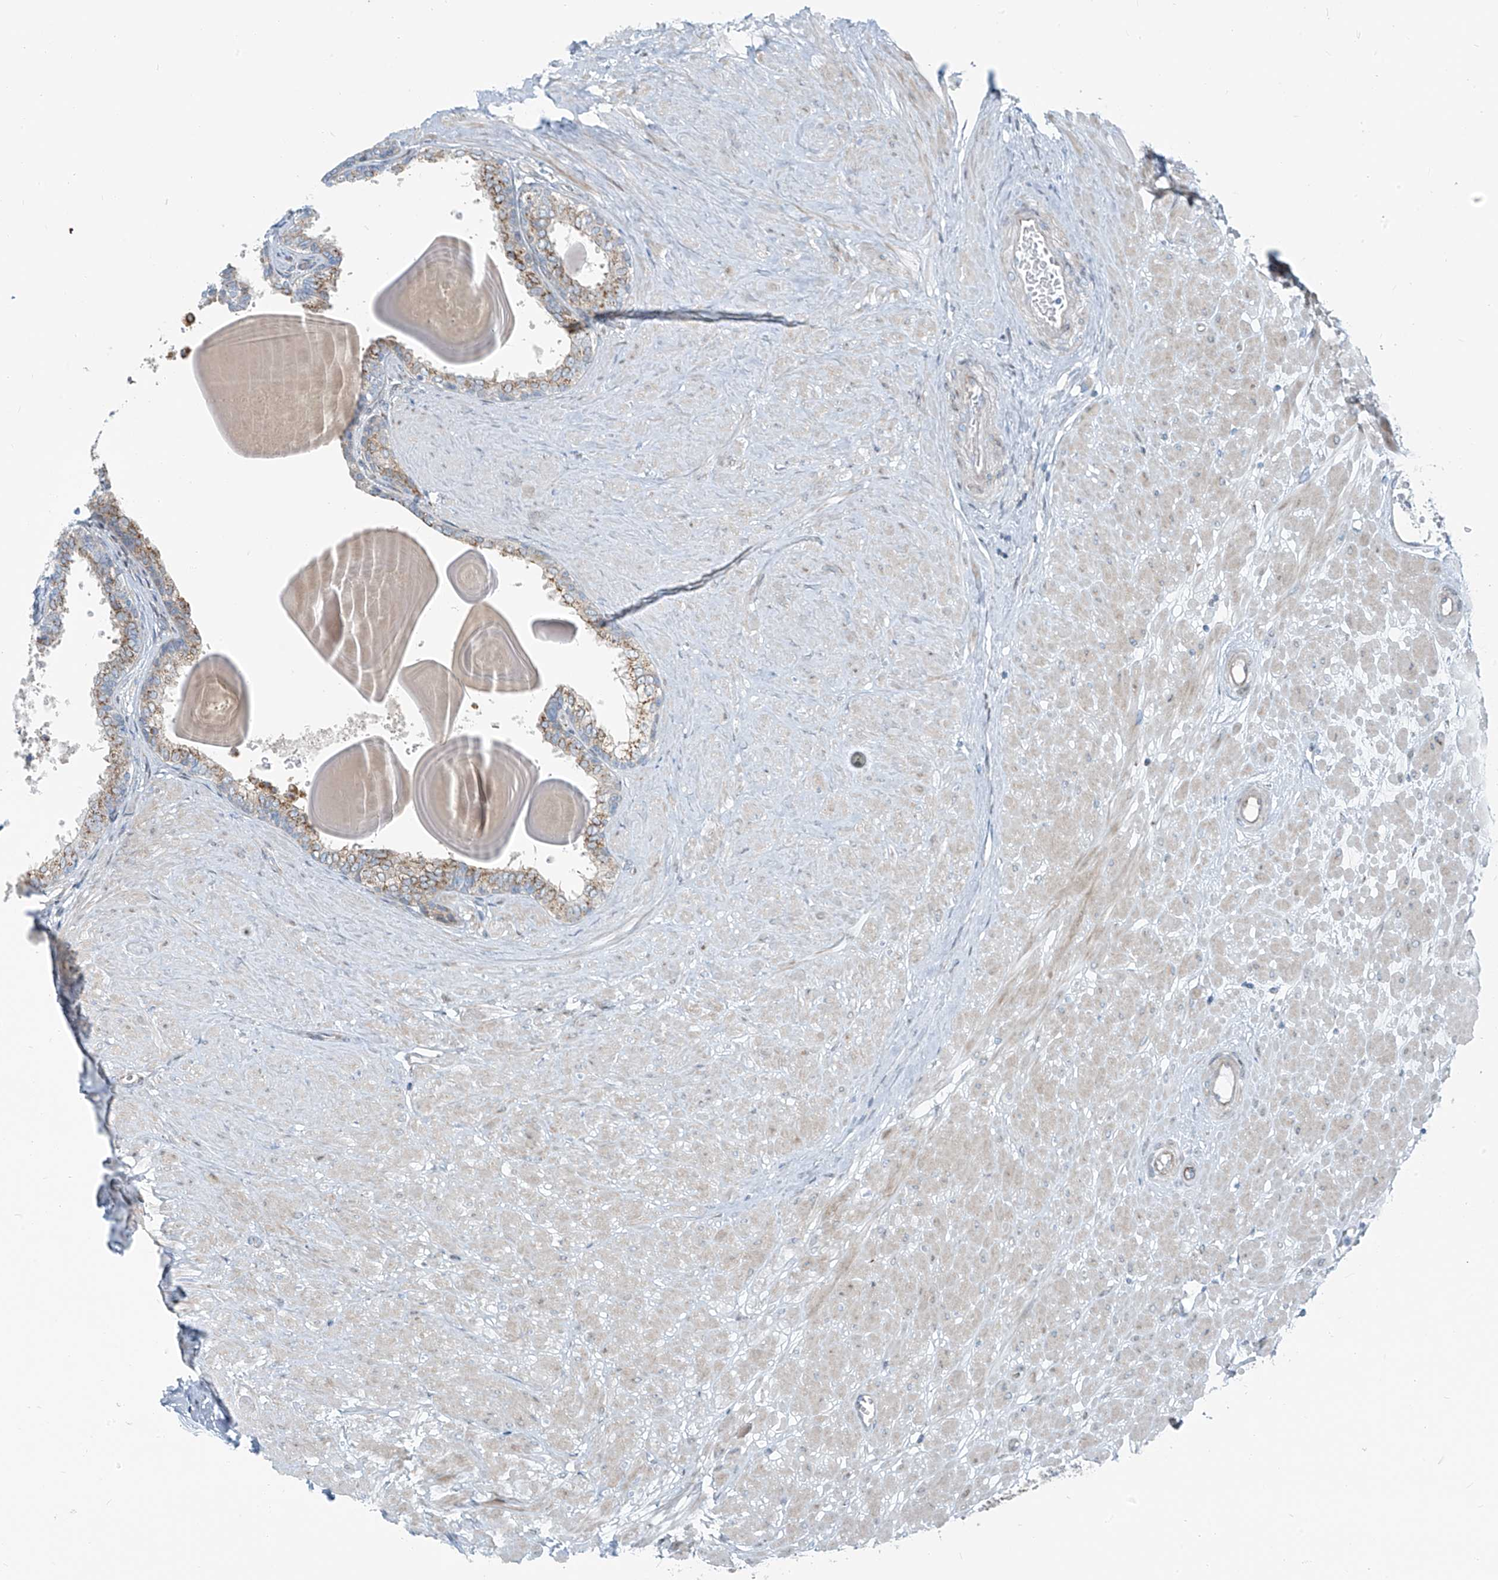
{"staining": {"intensity": "moderate", "quantity": "25%-75%", "location": "cytoplasmic/membranous"}, "tissue": "prostate", "cell_type": "Glandular cells", "image_type": "normal", "snomed": [{"axis": "morphology", "description": "Normal tissue, NOS"}, {"axis": "topography", "description": "Prostate"}], "caption": "The image shows immunohistochemical staining of benign prostate. There is moderate cytoplasmic/membranous staining is identified in about 25%-75% of glandular cells.", "gene": "HIC2", "patient": {"sex": "male", "age": 48}}